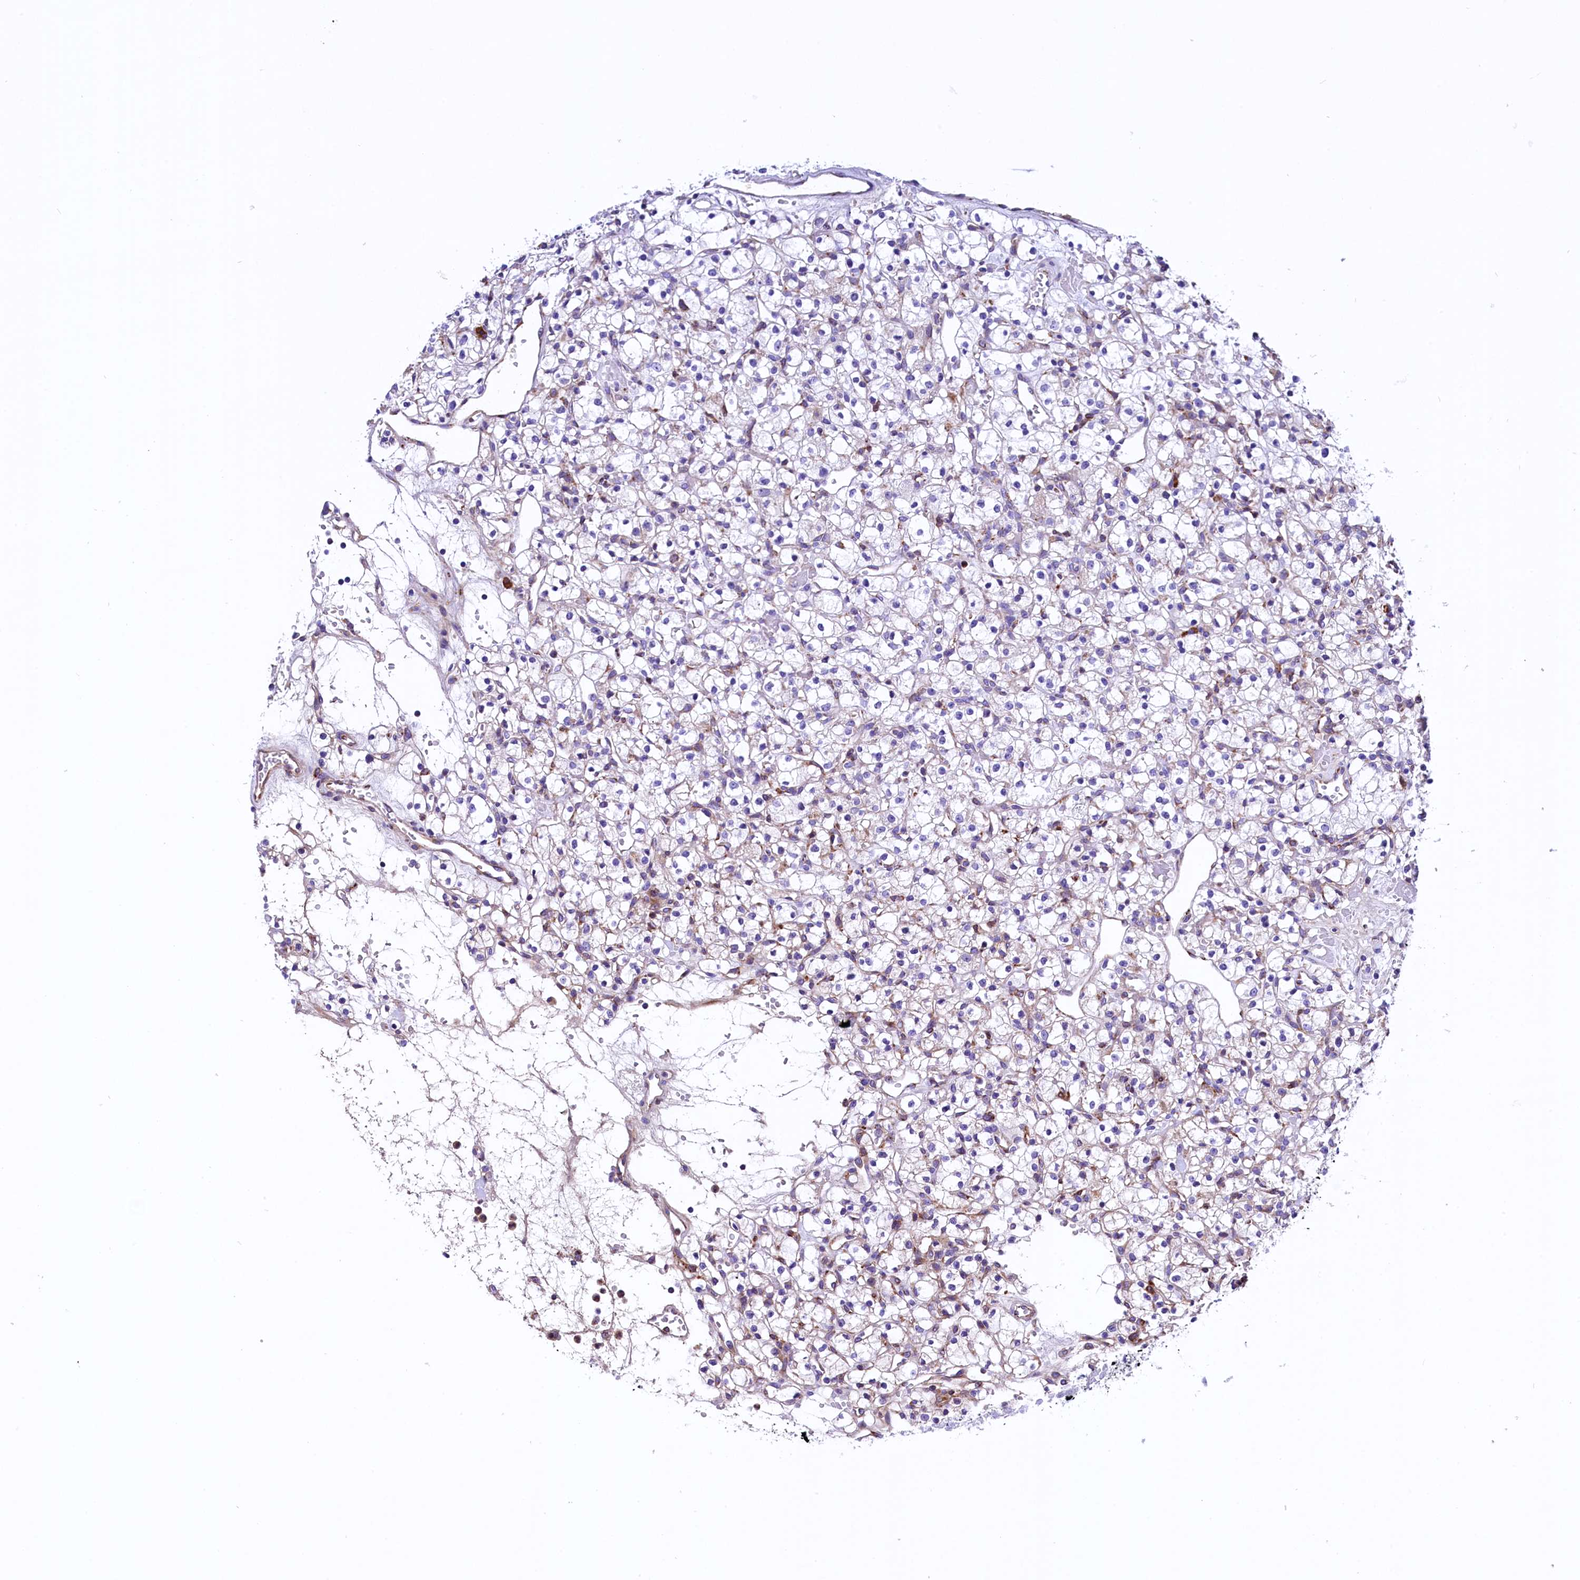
{"staining": {"intensity": "negative", "quantity": "none", "location": "none"}, "tissue": "renal cancer", "cell_type": "Tumor cells", "image_type": "cancer", "snomed": [{"axis": "morphology", "description": "Adenocarcinoma, NOS"}, {"axis": "topography", "description": "Kidney"}], "caption": "Protein analysis of renal cancer shows no significant positivity in tumor cells.", "gene": "CMTR2", "patient": {"sex": "female", "age": 59}}